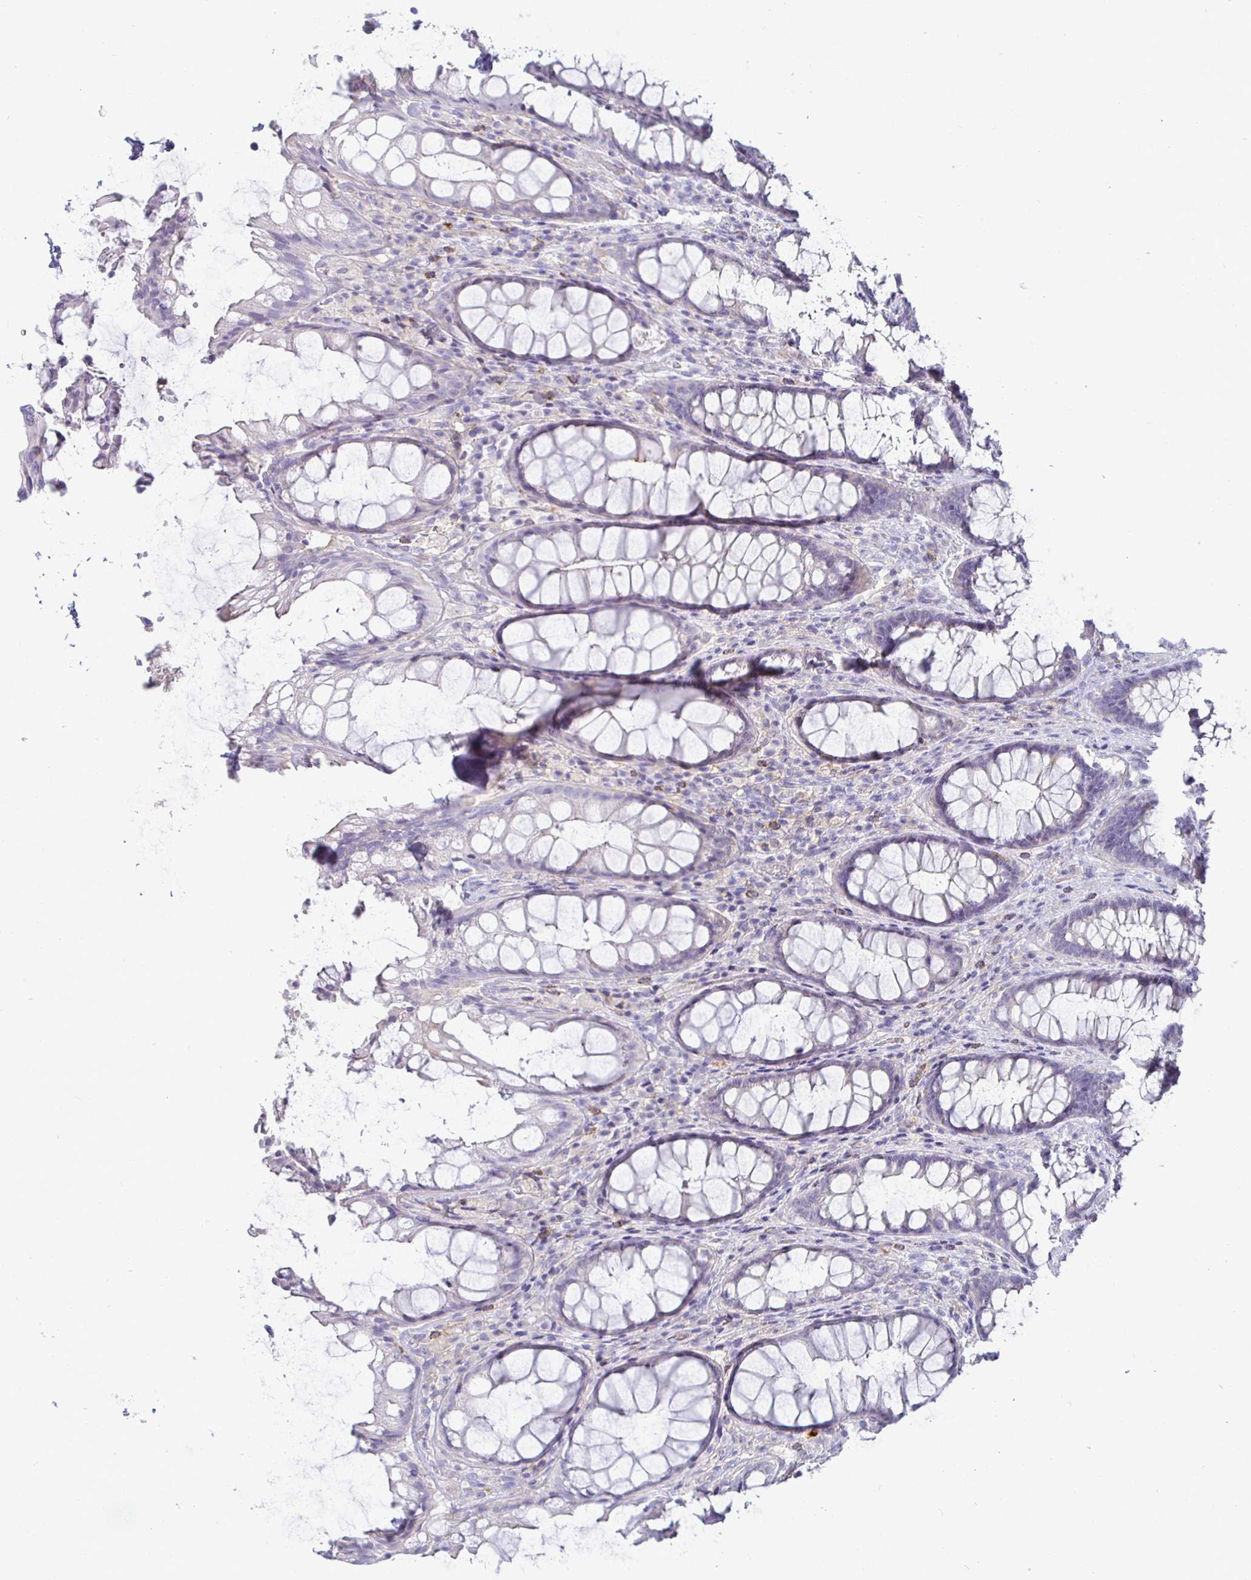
{"staining": {"intensity": "negative", "quantity": "none", "location": "none"}, "tissue": "rectum", "cell_type": "Glandular cells", "image_type": "normal", "snomed": [{"axis": "morphology", "description": "Normal tissue, NOS"}, {"axis": "topography", "description": "Rectum"}], "caption": "Rectum stained for a protein using immunohistochemistry exhibits no positivity glandular cells.", "gene": "SIRPA", "patient": {"sex": "male", "age": 72}}